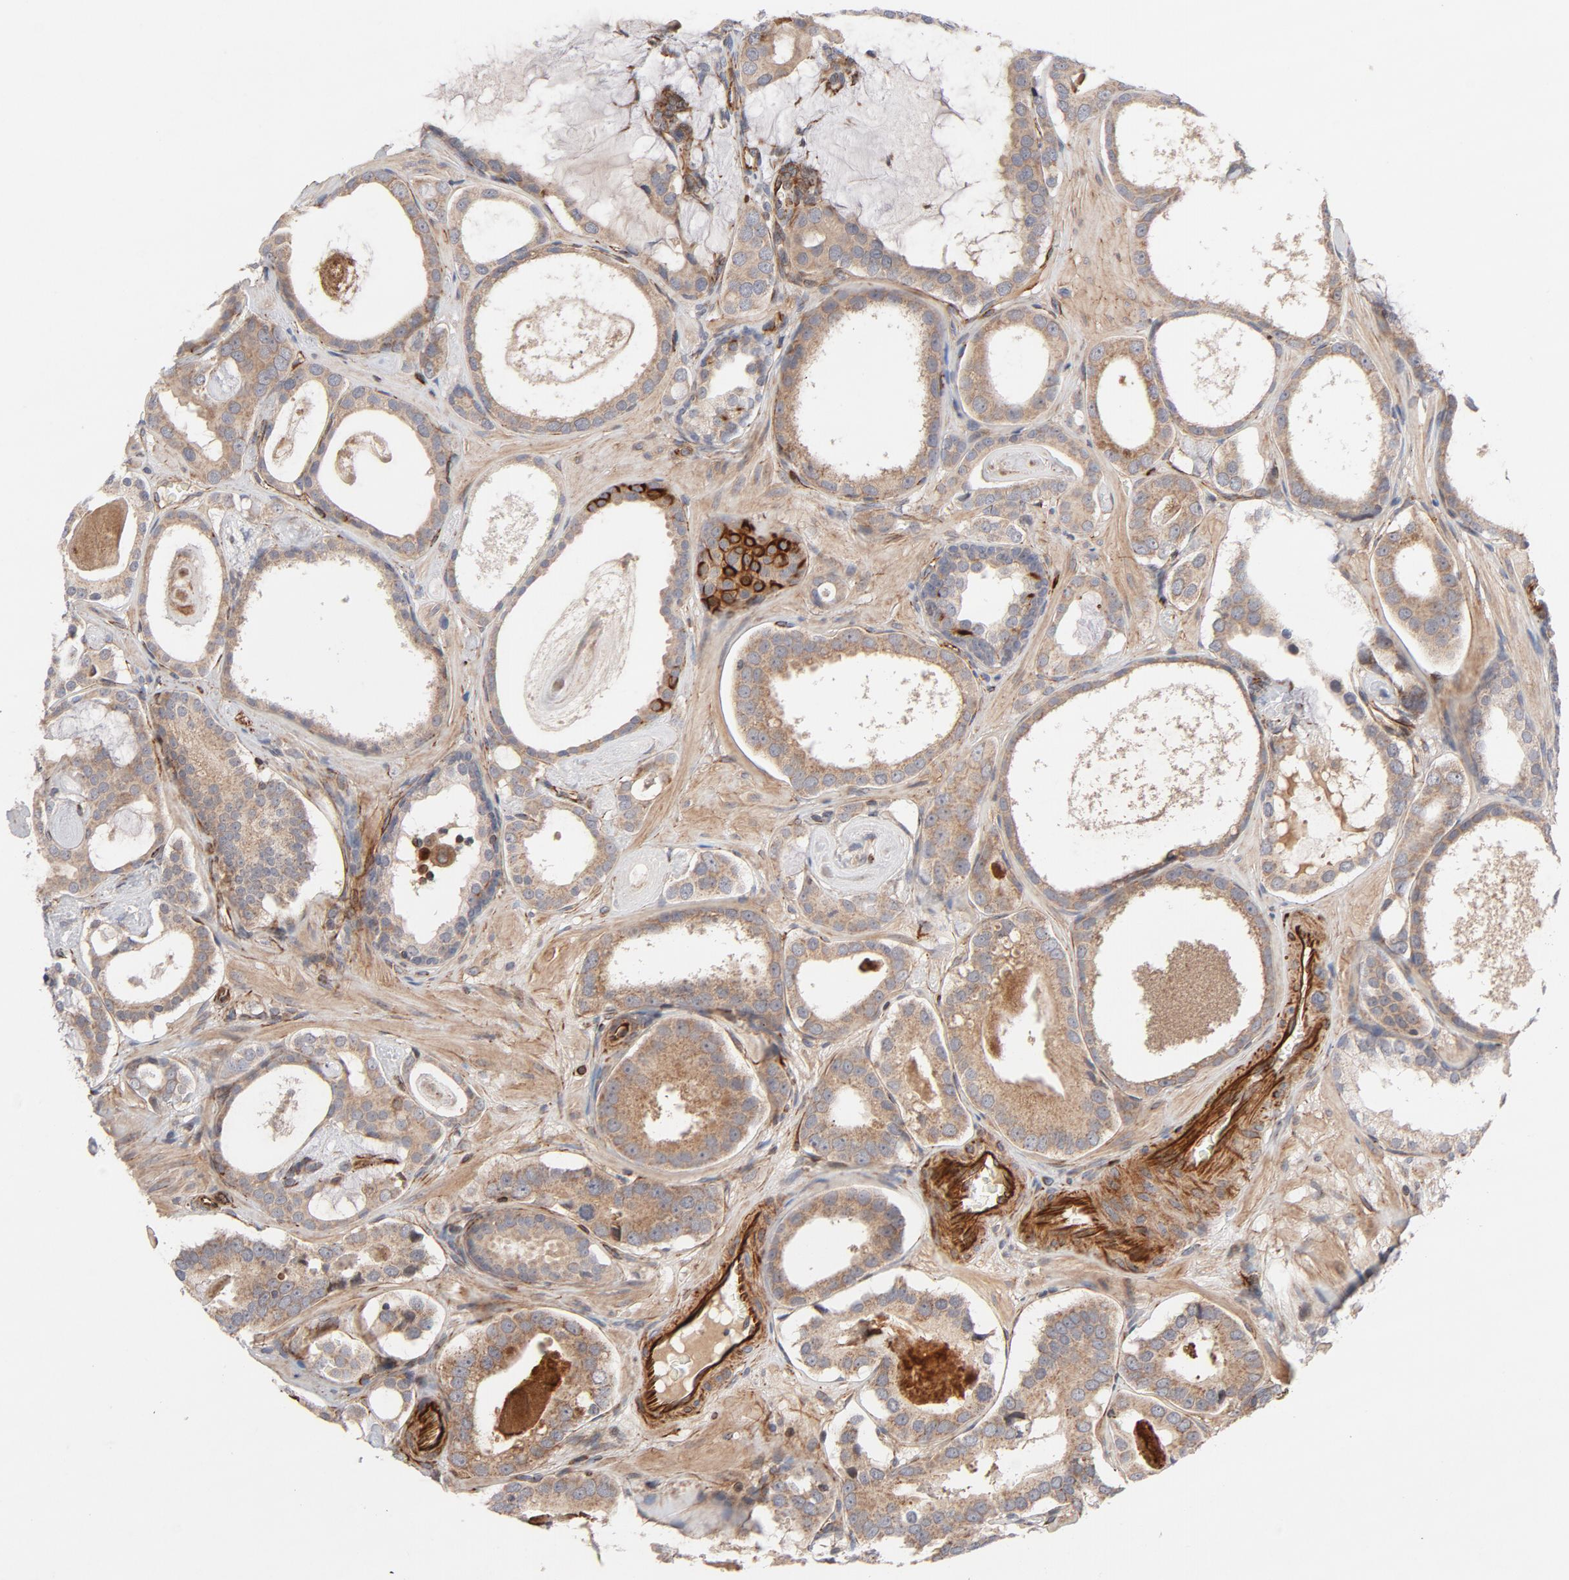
{"staining": {"intensity": "moderate", "quantity": ">75%", "location": "cytoplasmic/membranous"}, "tissue": "prostate cancer", "cell_type": "Tumor cells", "image_type": "cancer", "snomed": [{"axis": "morphology", "description": "Adenocarcinoma, Low grade"}, {"axis": "topography", "description": "Prostate"}], "caption": "IHC (DAB (3,3'-diaminobenzidine)) staining of human adenocarcinoma (low-grade) (prostate) displays moderate cytoplasmic/membranous protein expression in approximately >75% of tumor cells.", "gene": "DNAAF2", "patient": {"sex": "male", "age": 57}}